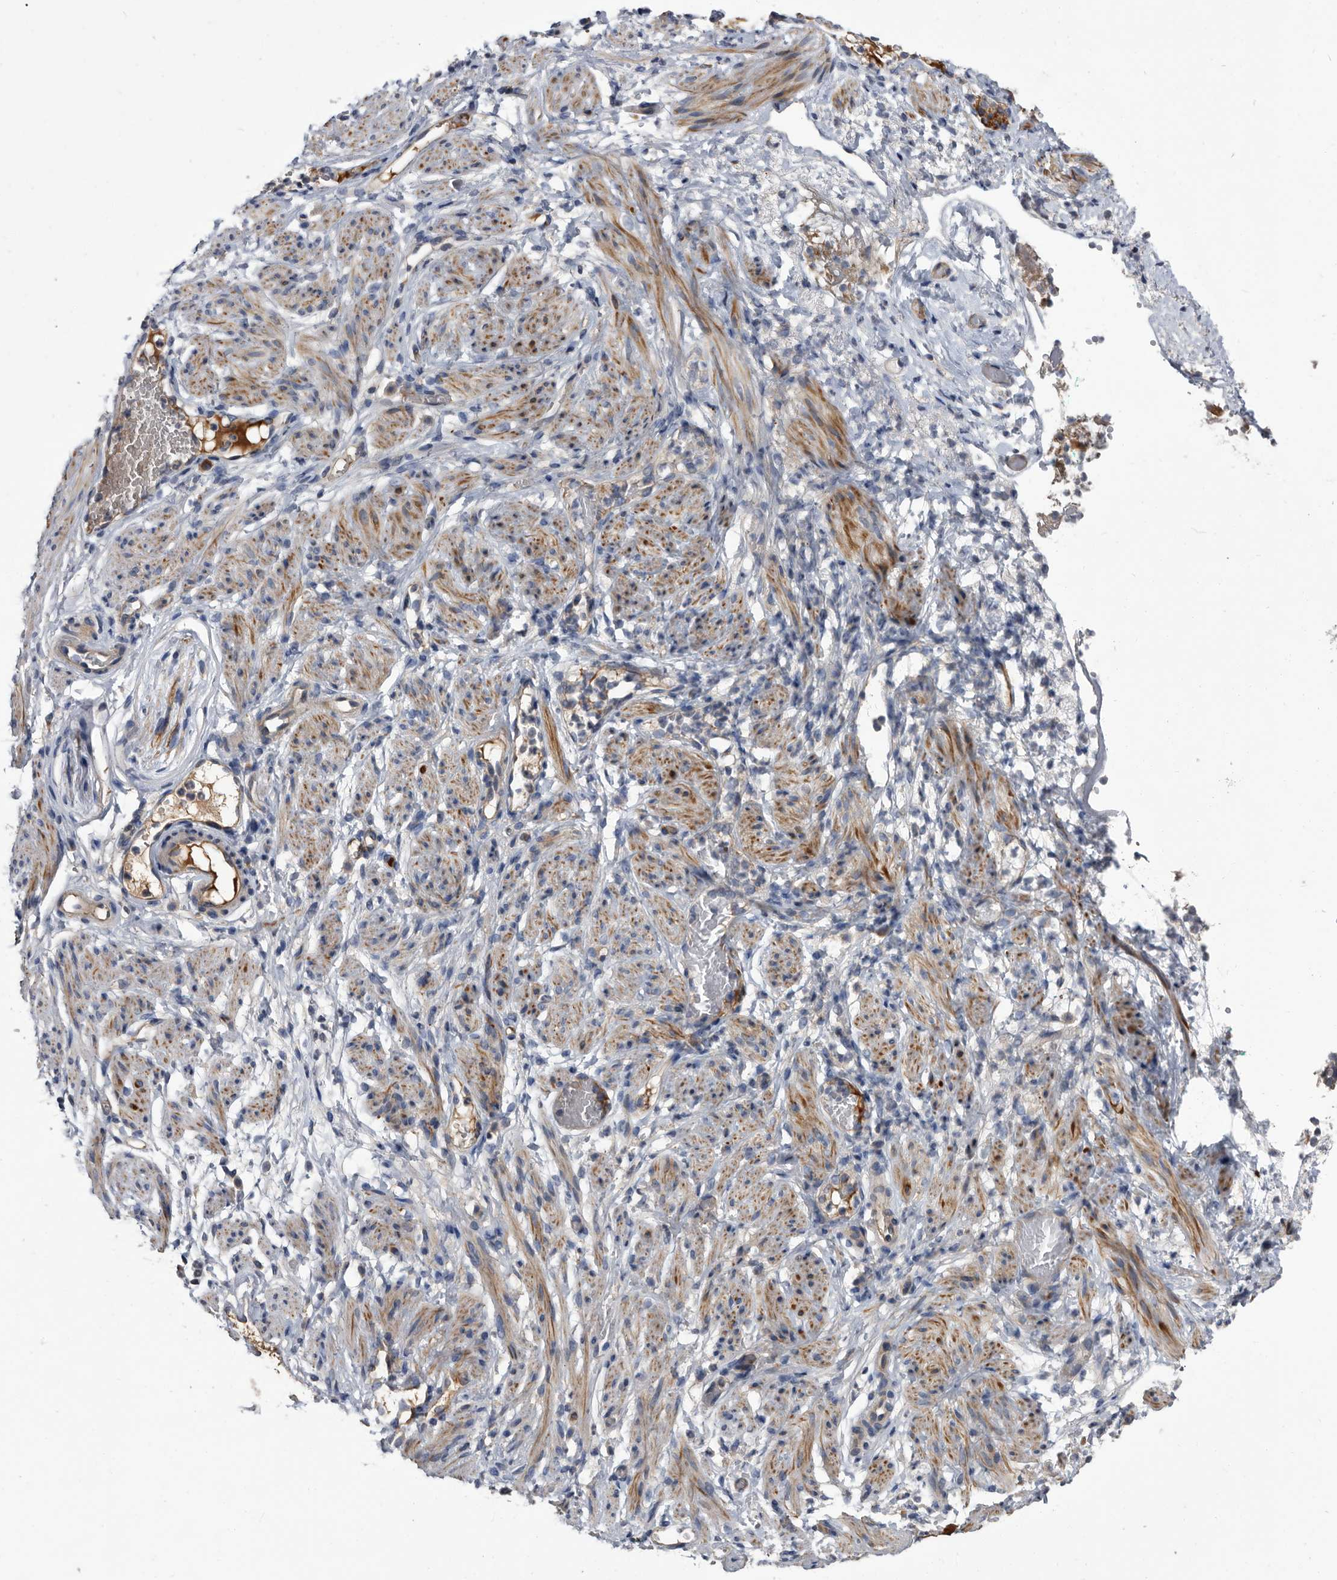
{"staining": {"intensity": "weak", "quantity": "25%-75%", "location": "cytoplasmic/membranous"}, "tissue": "adipose tissue", "cell_type": "Adipocytes", "image_type": "normal", "snomed": [{"axis": "morphology", "description": "Normal tissue, NOS"}, {"axis": "topography", "description": "Smooth muscle"}, {"axis": "topography", "description": "Peripheral nerve tissue"}], "caption": "Protein staining shows weak cytoplasmic/membranous positivity in about 25%-75% of adipocytes in normal adipose tissue. (DAB IHC, brown staining for protein, blue staining for nuclei).", "gene": "DTNBP1", "patient": {"sex": "female", "age": 39}}